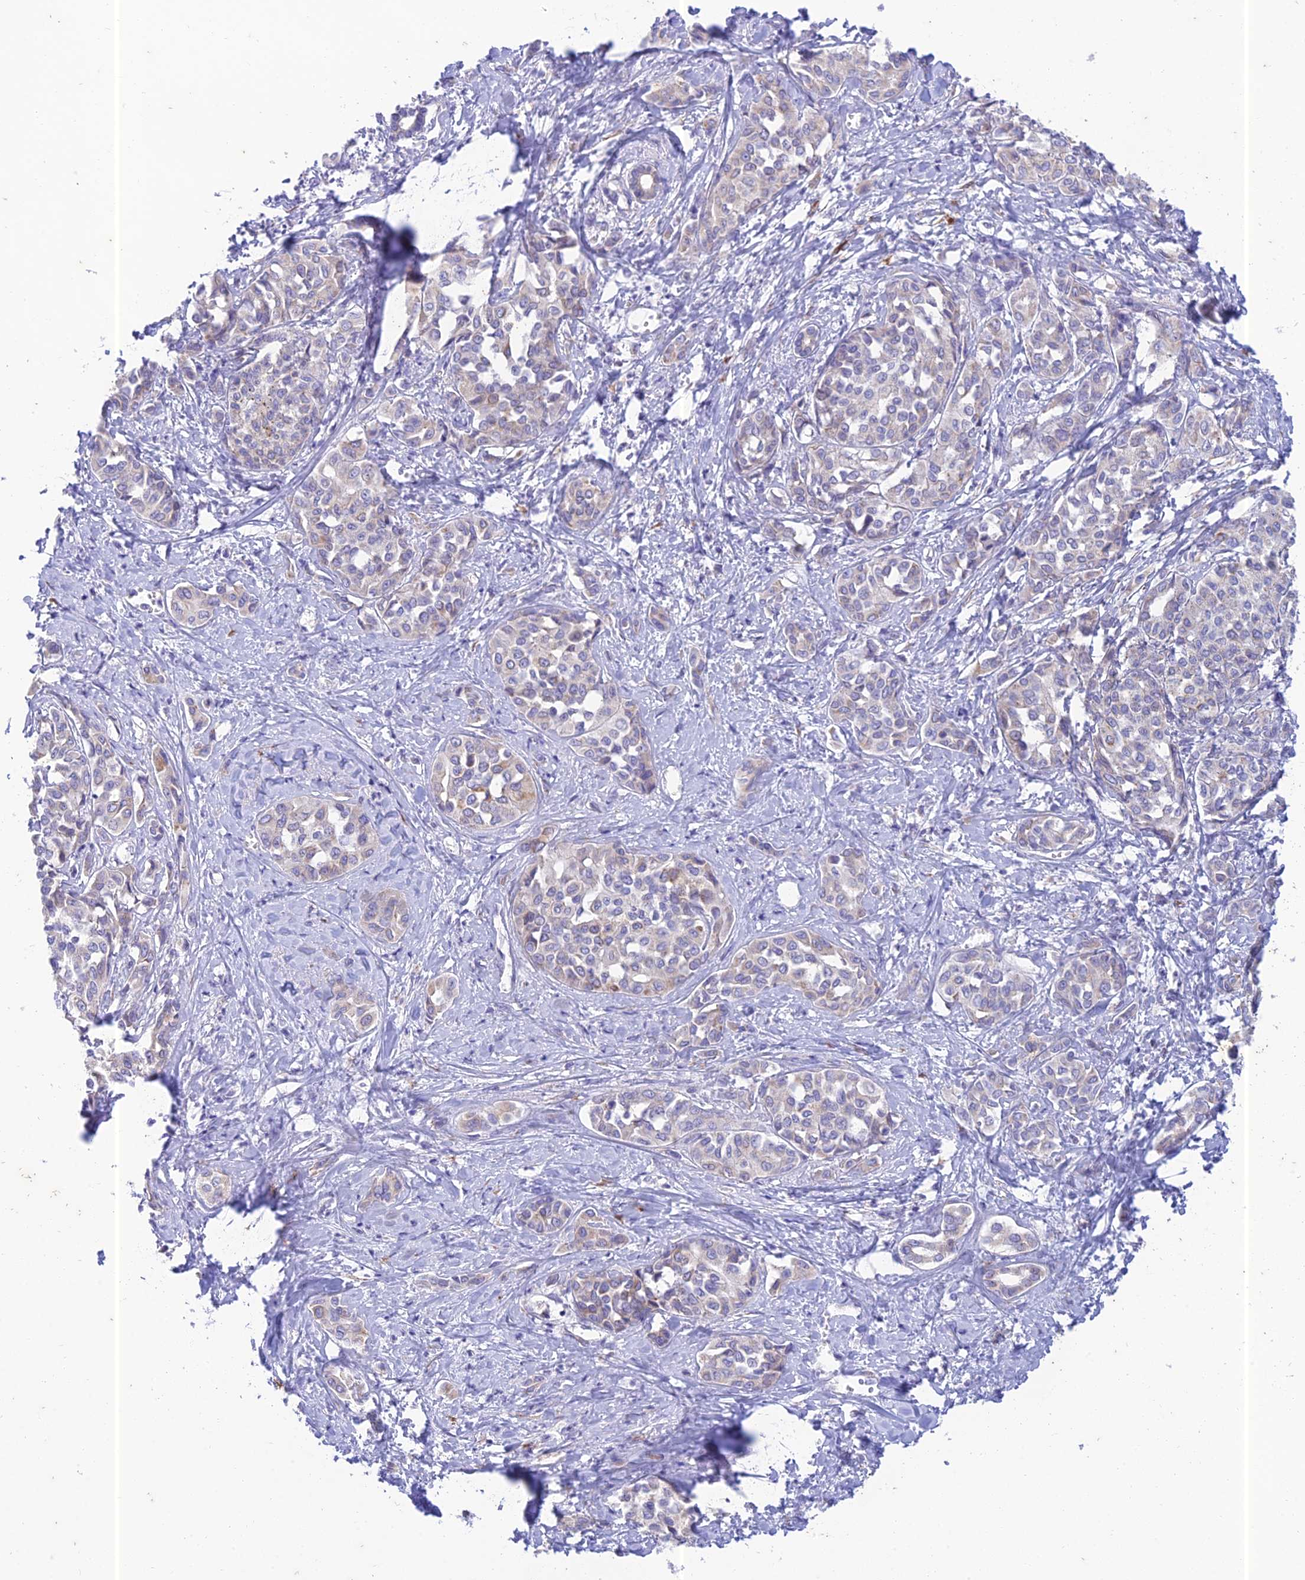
{"staining": {"intensity": "negative", "quantity": "none", "location": "none"}, "tissue": "liver cancer", "cell_type": "Tumor cells", "image_type": "cancer", "snomed": [{"axis": "morphology", "description": "Cholangiocarcinoma"}, {"axis": "topography", "description": "Liver"}], "caption": "Image shows no significant protein staining in tumor cells of liver cancer.", "gene": "PTCD2", "patient": {"sex": "female", "age": 77}}